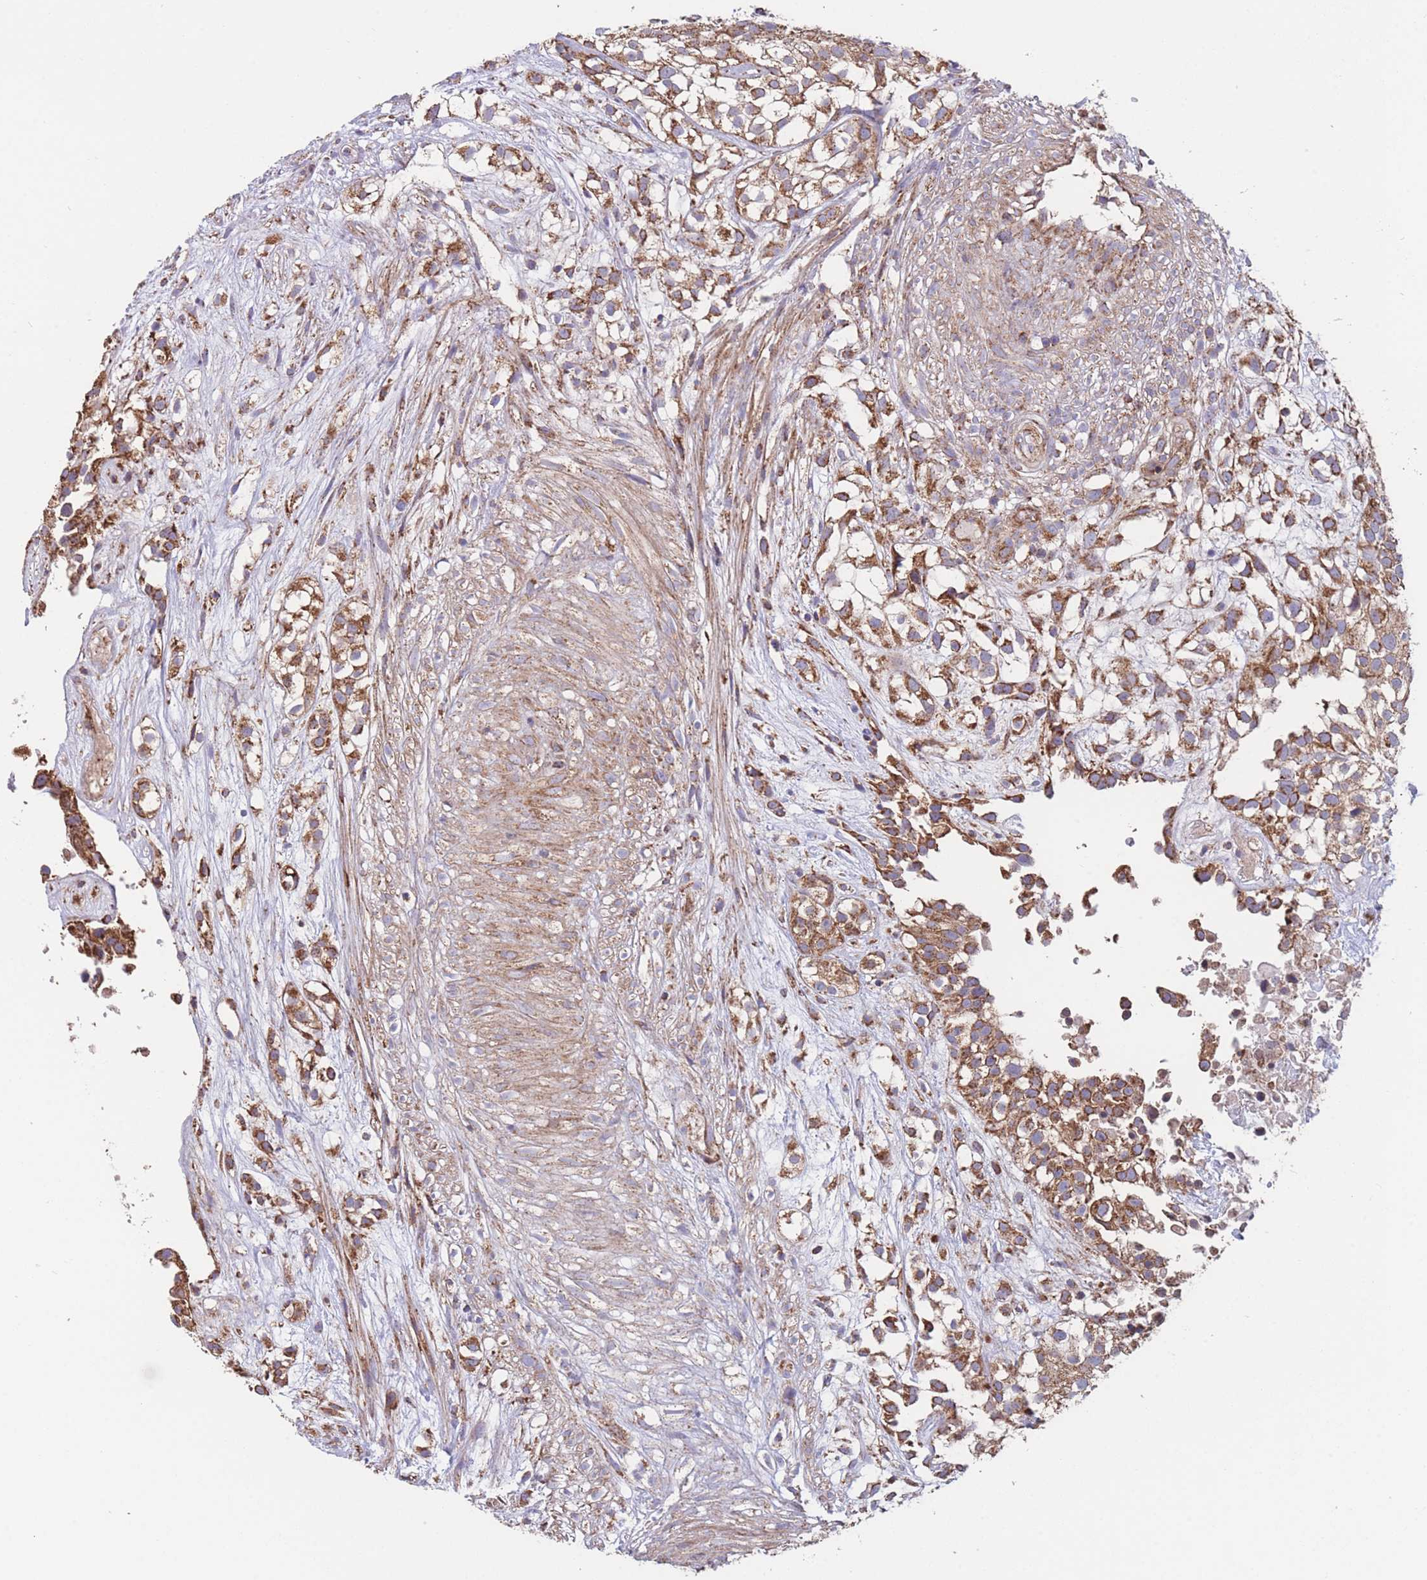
{"staining": {"intensity": "strong", "quantity": ">75%", "location": "cytoplasmic/membranous"}, "tissue": "urothelial cancer", "cell_type": "Tumor cells", "image_type": "cancer", "snomed": [{"axis": "morphology", "description": "Urothelial carcinoma, High grade"}, {"axis": "topography", "description": "Urinary bladder"}], "caption": "A photomicrograph of human urothelial cancer stained for a protein exhibits strong cytoplasmic/membranous brown staining in tumor cells.", "gene": "FKBP8", "patient": {"sex": "male", "age": 56}}